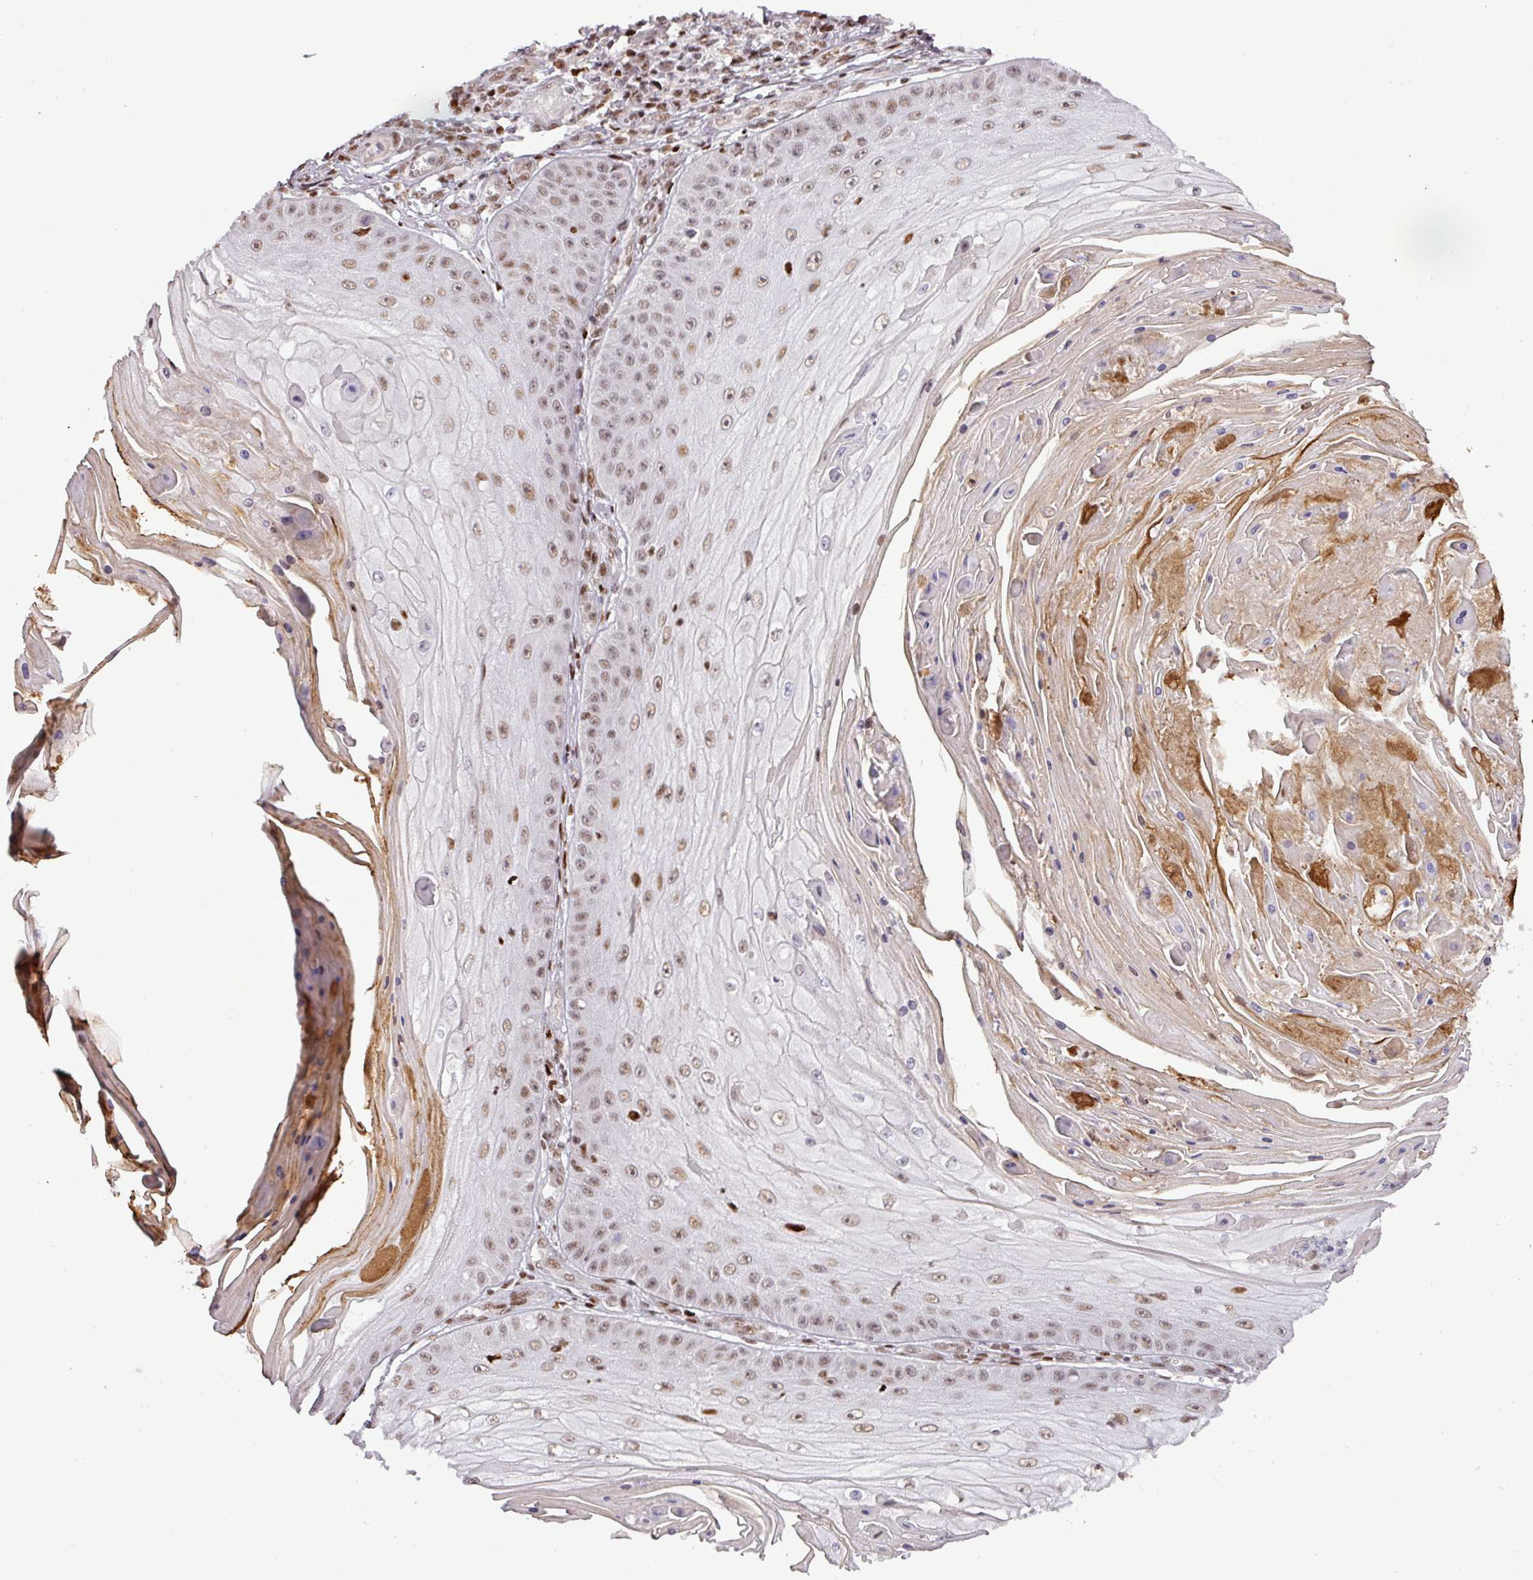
{"staining": {"intensity": "moderate", "quantity": "25%-75%", "location": "nuclear"}, "tissue": "skin cancer", "cell_type": "Tumor cells", "image_type": "cancer", "snomed": [{"axis": "morphology", "description": "Squamous cell carcinoma, NOS"}, {"axis": "topography", "description": "Skin"}], "caption": "Tumor cells show moderate nuclear positivity in approximately 25%-75% of cells in skin squamous cell carcinoma. Nuclei are stained in blue.", "gene": "MYSM1", "patient": {"sex": "male", "age": 70}}